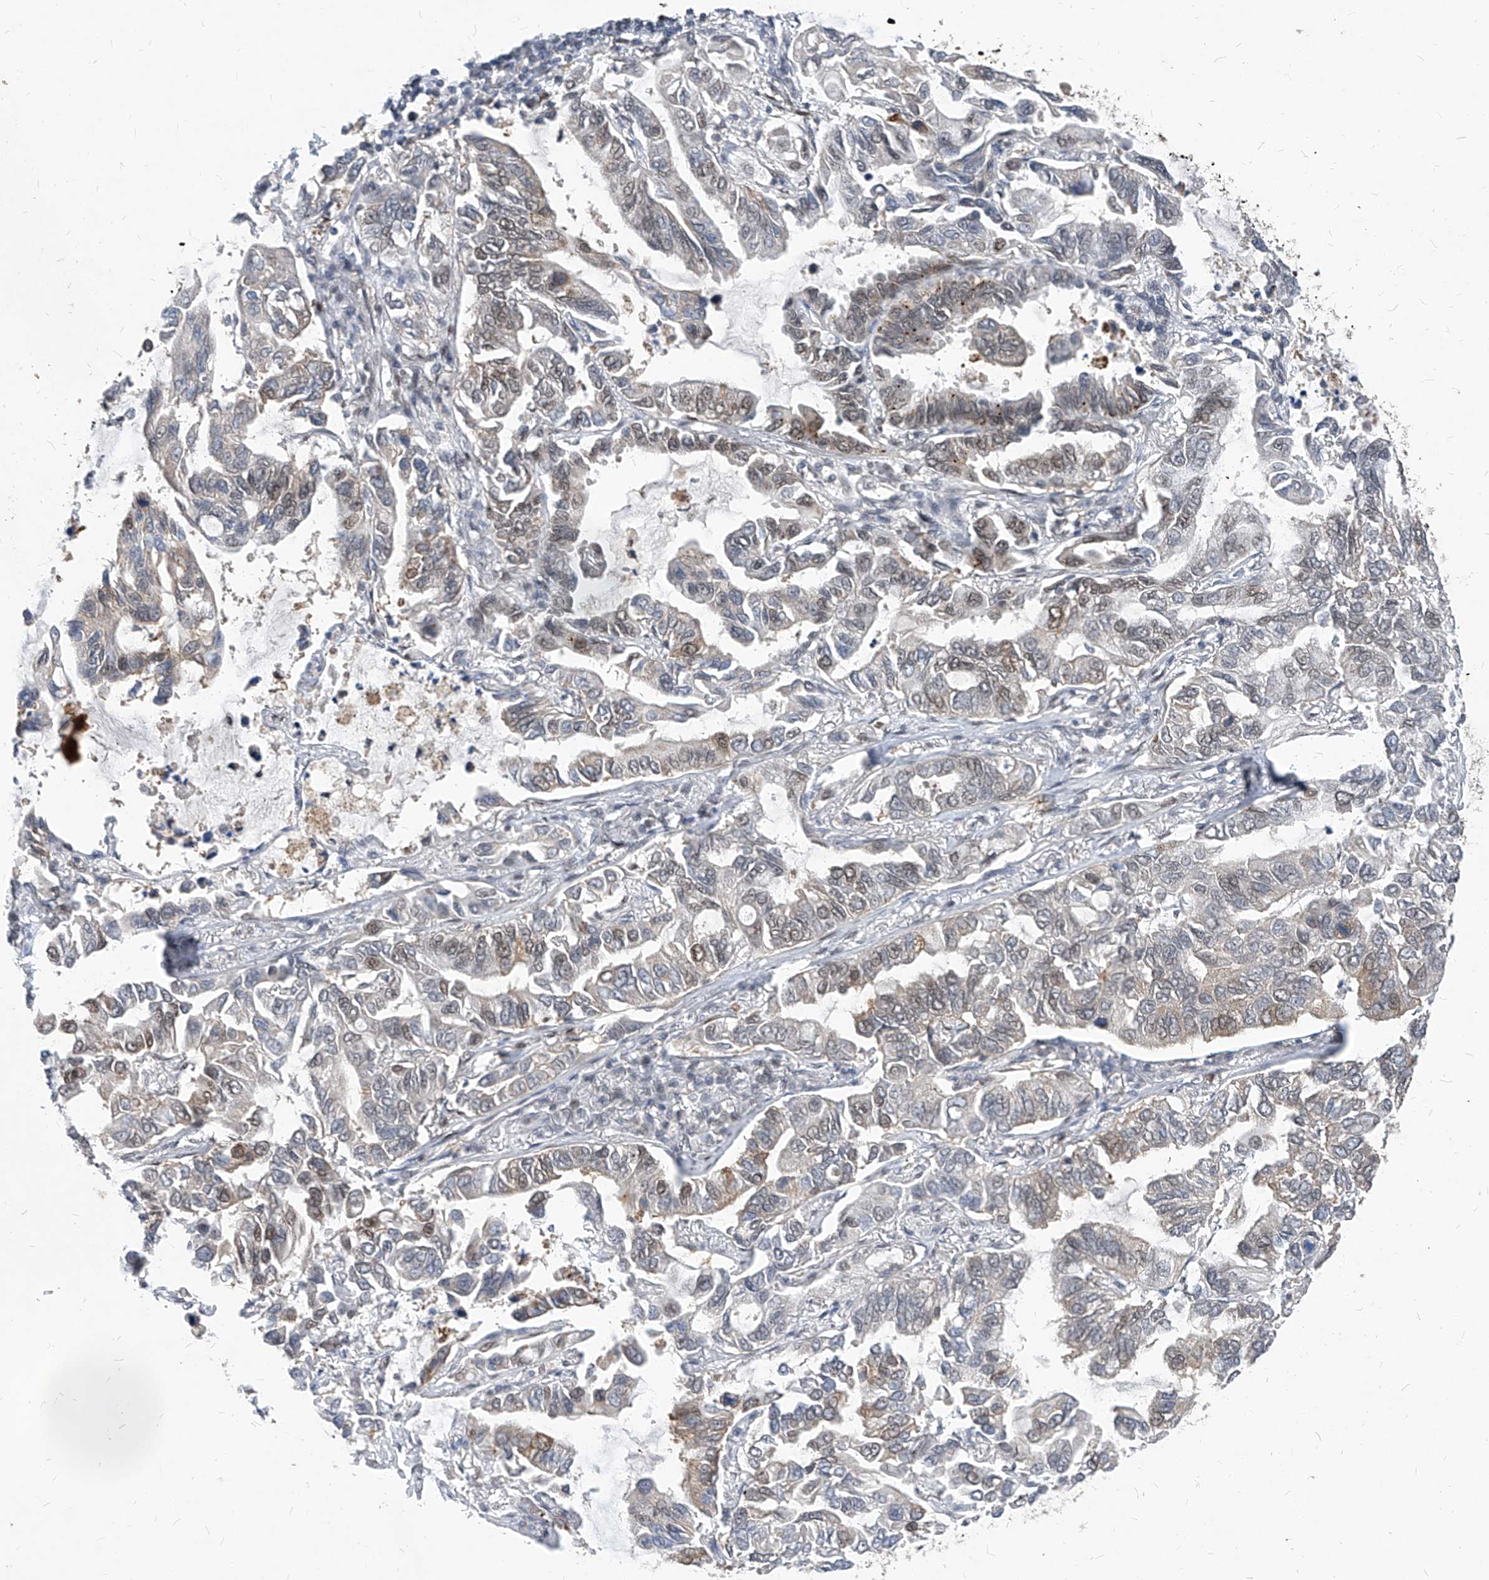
{"staining": {"intensity": "moderate", "quantity": "<25%", "location": "cytoplasmic/membranous,nuclear"}, "tissue": "lung cancer", "cell_type": "Tumor cells", "image_type": "cancer", "snomed": [{"axis": "morphology", "description": "Adenocarcinoma, NOS"}, {"axis": "topography", "description": "Lung"}], "caption": "The micrograph displays immunohistochemical staining of lung cancer. There is moderate cytoplasmic/membranous and nuclear expression is identified in approximately <25% of tumor cells.", "gene": "KPNB1", "patient": {"sex": "male", "age": 64}}